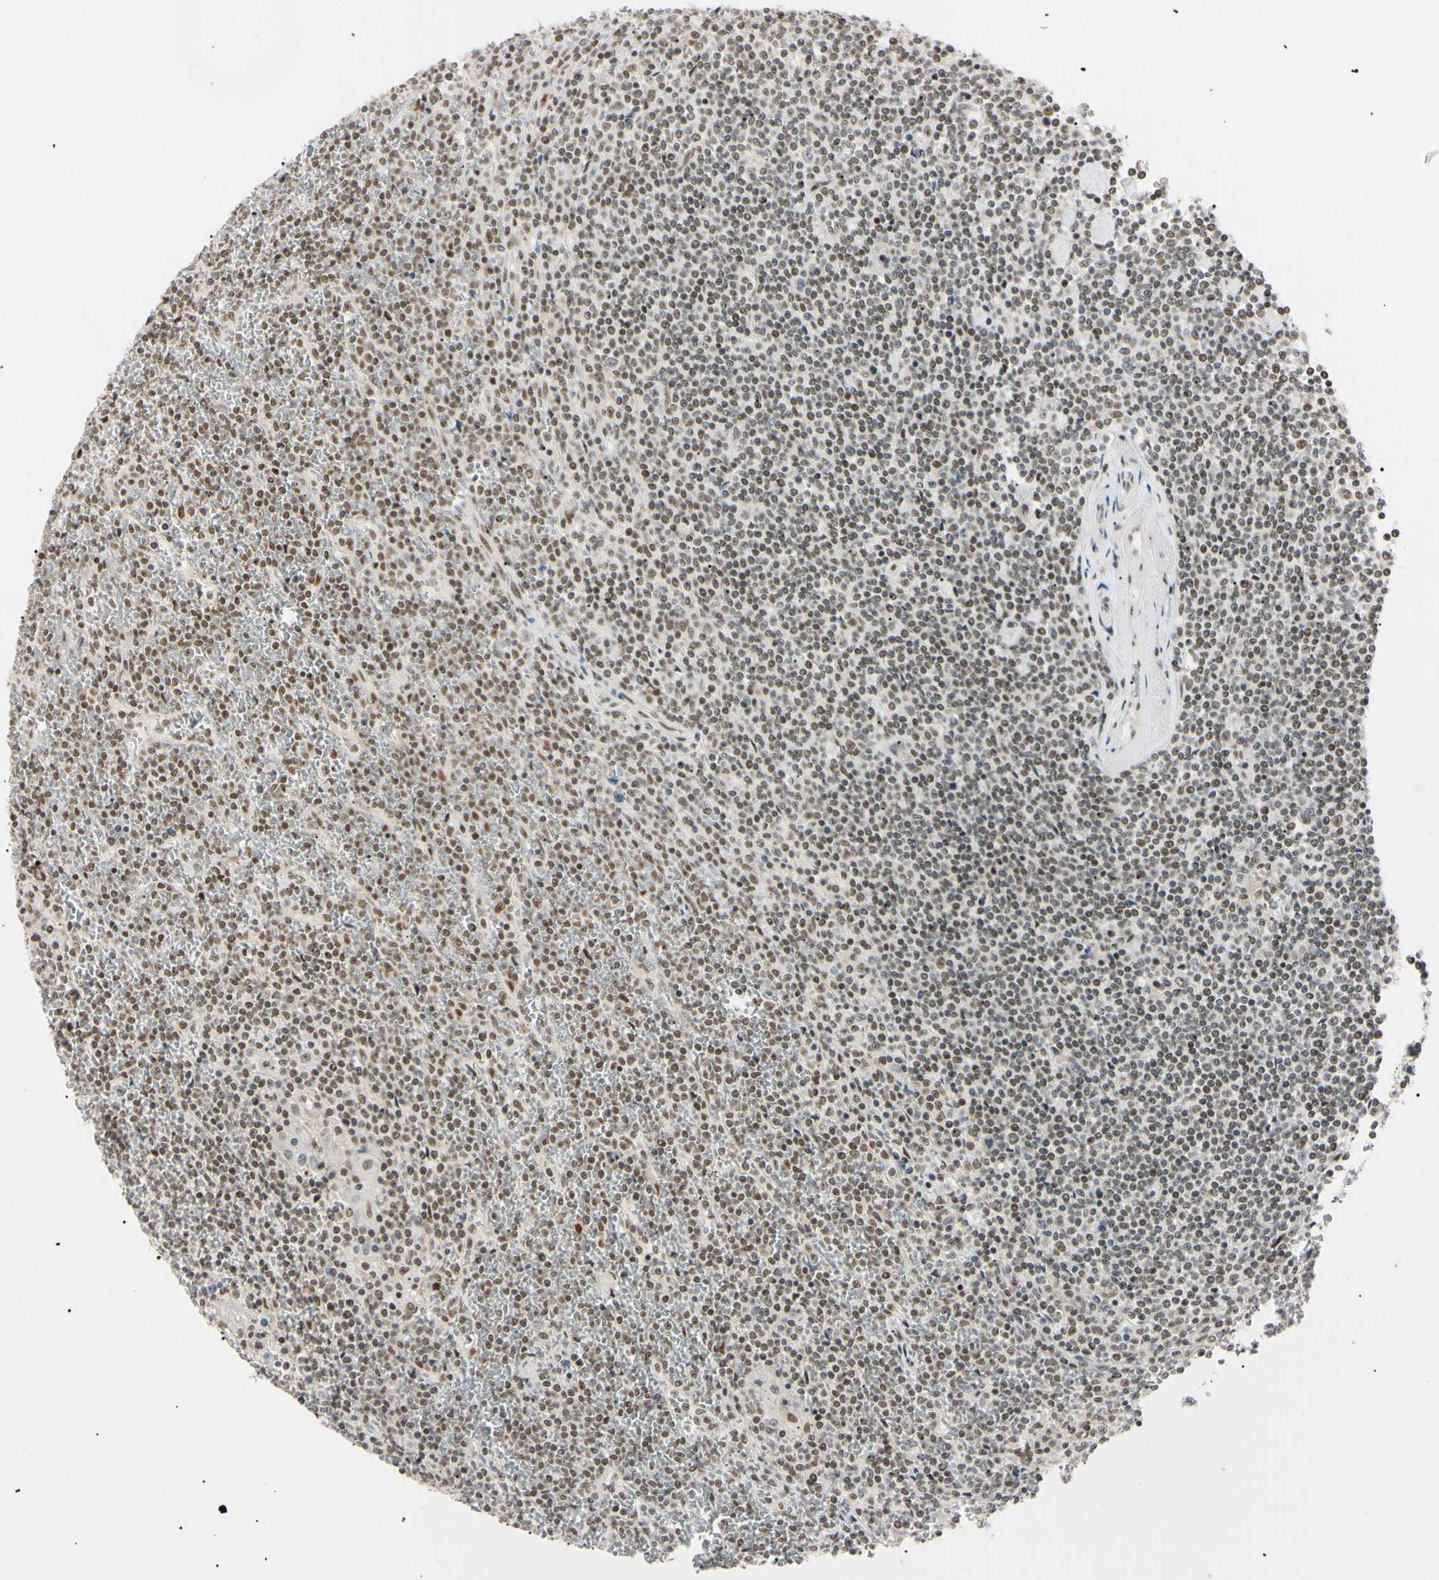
{"staining": {"intensity": "moderate", "quantity": ">75%", "location": "nuclear"}, "tissue": "lymphoma", "cell_type": "Tumor cells", "image_type": "cancer", "snomed": [{"axis": "morphology", "description": "Malignant lymphoma, non-Hodgkin's type, Low grade"}, {"axis": "topography", "description": "Spleen"}], "caption": "Immunohistochemical staining of human low-grade malignant lymphoma, non-Hodgkin's type demonstrates moderate nuclear protein expression in about >75% of tumor cells. (DAB (3,3'-diaminobenzidine) IHC, brown staining for protein, blue staining for nuclei).", "gene": "ZNF134", "patient": {"sex": "female", "age": 19}}